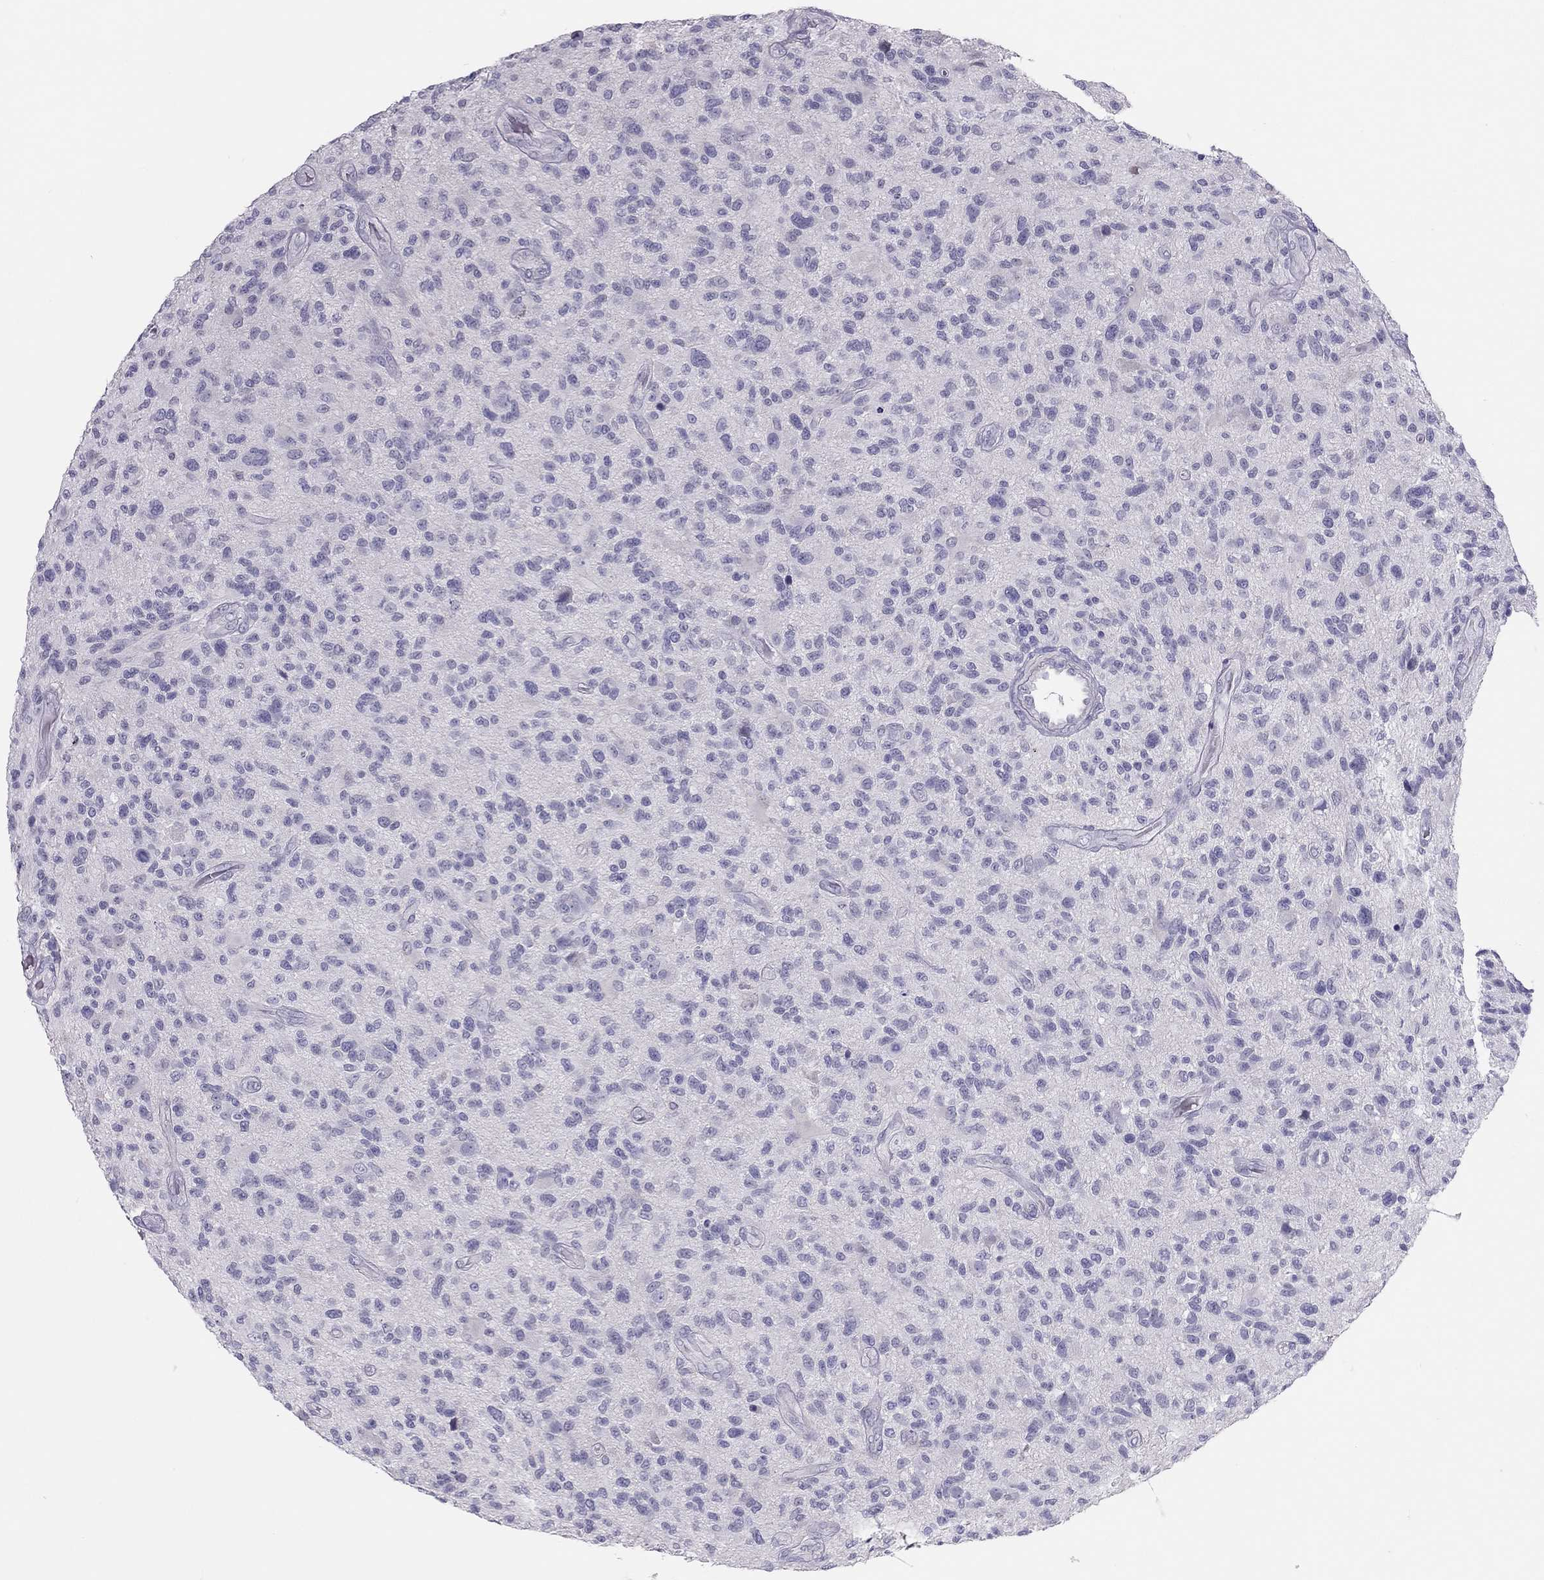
{"staining": {"intensity": "negative", "quantity": "none", "location": "none"}, "tissue": "glioma", "cell_type": "Tumor cells", "image_type": "cancer", "snomed": [{"axis": "morphology", "description": "Glioma, malignant, High grade"}, {"axis": "topography", "description": "Brain"}], "caption": "Malignant glioma (high-grade) stained for a protein using IHC reveals no expression tumor cells.", "gene": "SPATA12", "patient": {"sex": "male", "age": 47}}